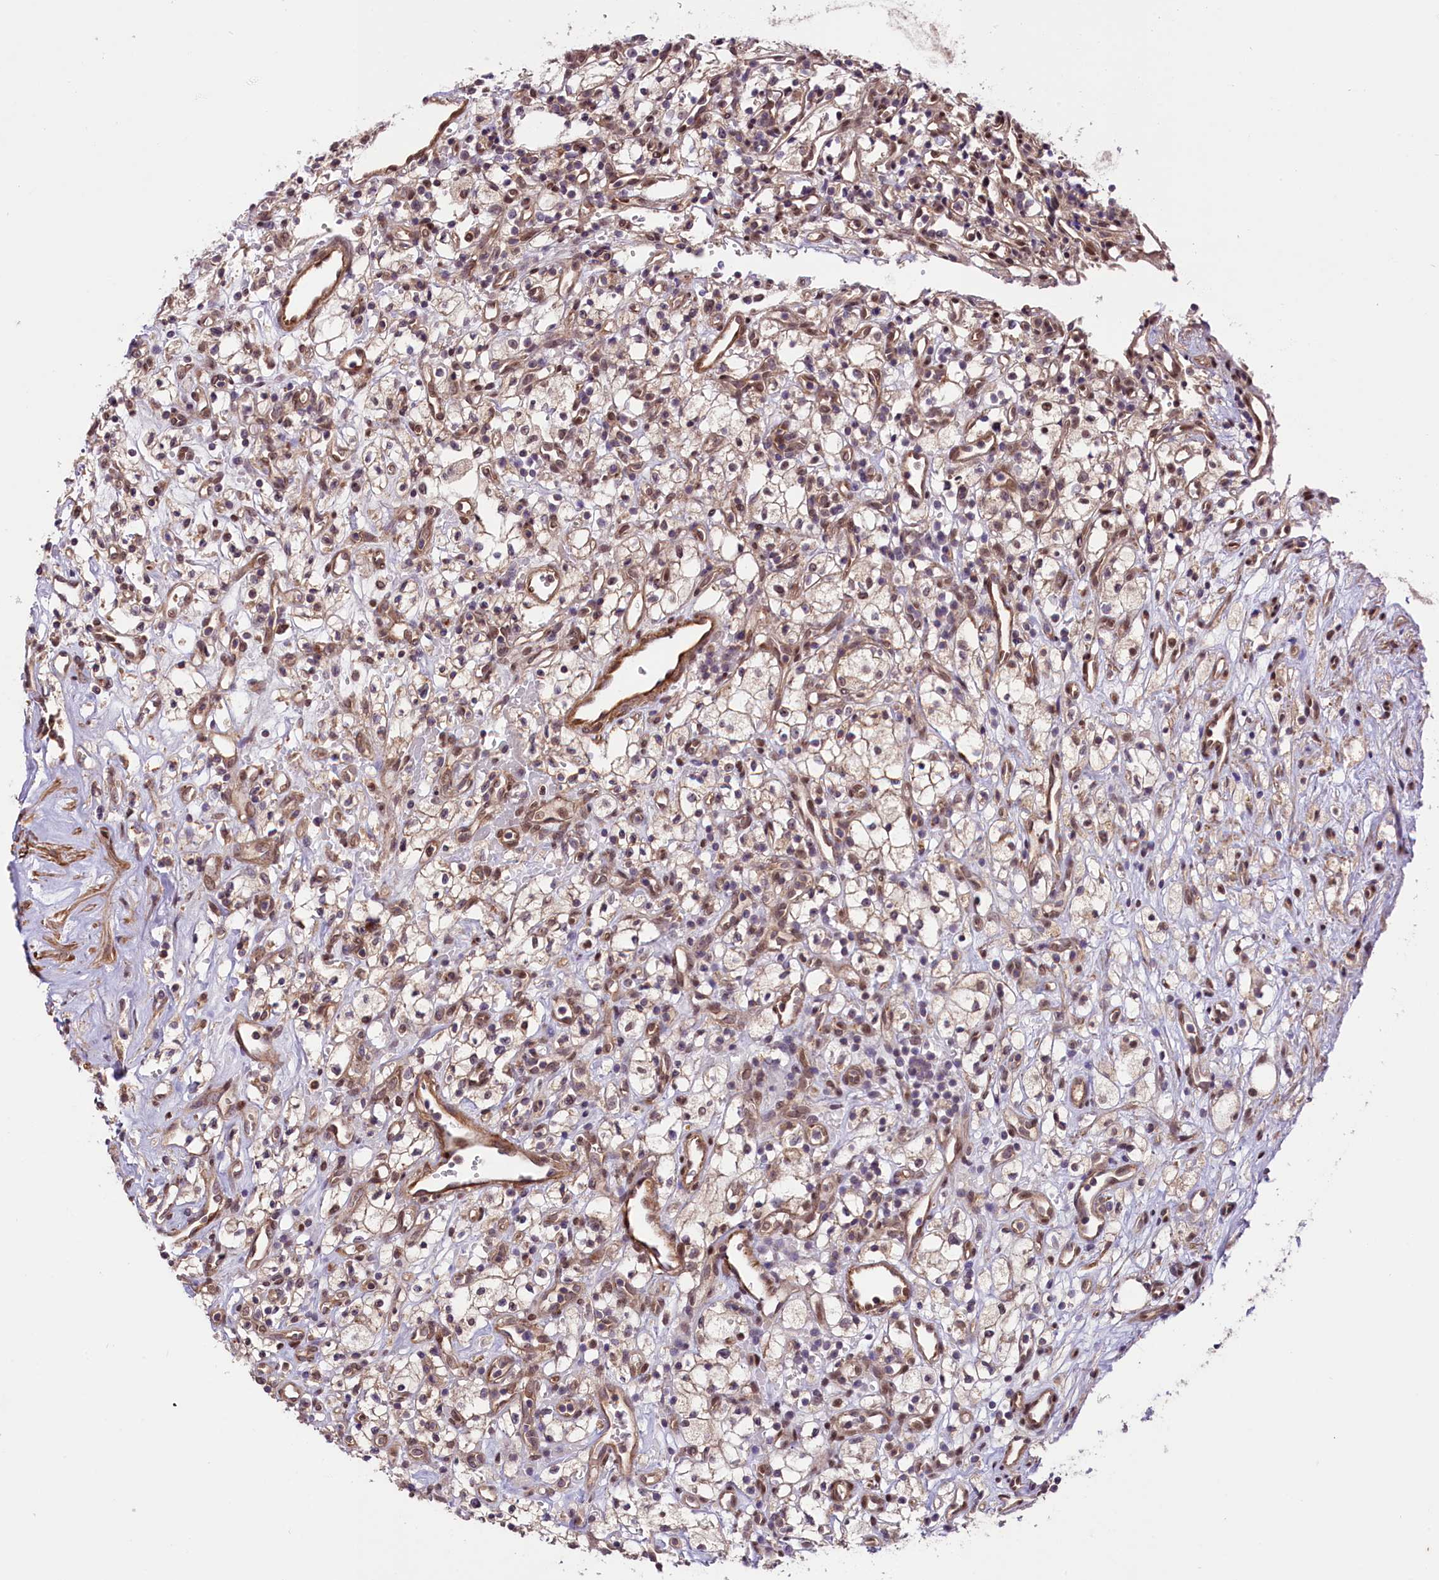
{"staining": {"intensity": "weak", "quantity": ">75%", "location": "cytoplasmic/membranous"}, "tissue": "renal cancer", "cell_type": "Tumor cells", "image_type": "cancer", "snomed": [{"axis": "morphology", "description": "Adenocarcinoma, NOS"}, {"axis": "topography", "description": "Kidney"}], "caption": "IHC (DAB) staining of renal cancer reveals weak cytoplasmic/membranous protein staining in approximately >75% of tumor cells.", "gene": "HDAC5", "patient": {"sex": "male", "age": 59}}